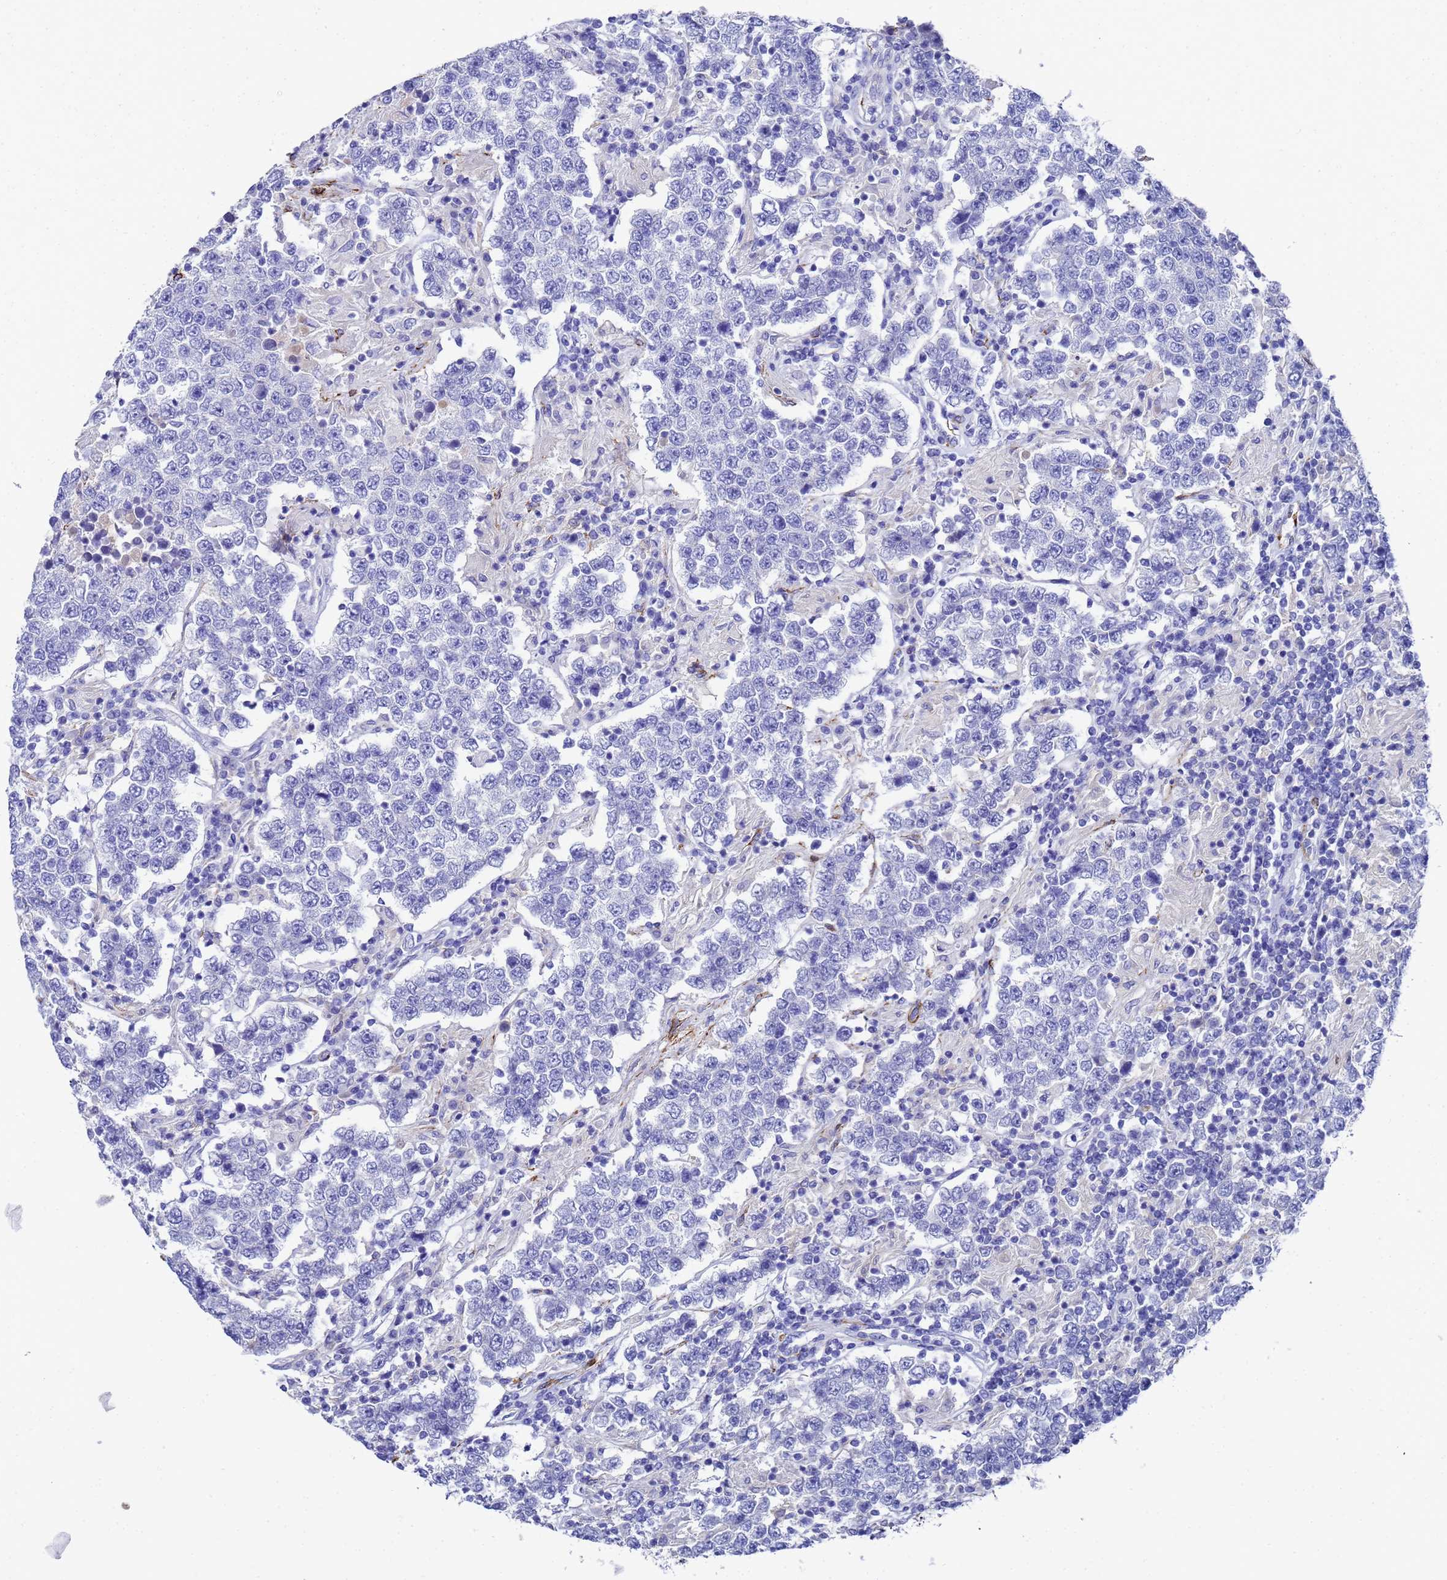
{"staining": {"intensity": "negative", "quantity": "none", "location": "none"}, "tissue": "testis cancer", "cell_type": "Tumor cells", "image_type": "cancer", "snomed": [{"axis": "morphology", "description": "Normal tissue, NOS"}, {"axis": "morphology", "description": "Urothelial carcinoma, High grade"}, {"axis": "morphology", "description": "Seminoma, NOS"}, {"axis": "morphology", "description": "Carcinoma, Embryonal, NOS"}, {"axis": "topography", "description": "Urinary bladder"}, {"axis": "topography", "description": "Testis"}], "caption": "Immunohistochemical staining of human testis cancer (urothelial carcinoma (high-grade)) displays no significant expression in tumor cells. (Brightfield microscopy of DAB immunohistochemistry (IHC) at high magnification).", "gene": "ADIPOQ", "patient": {"sex": "male", "age": 41}}